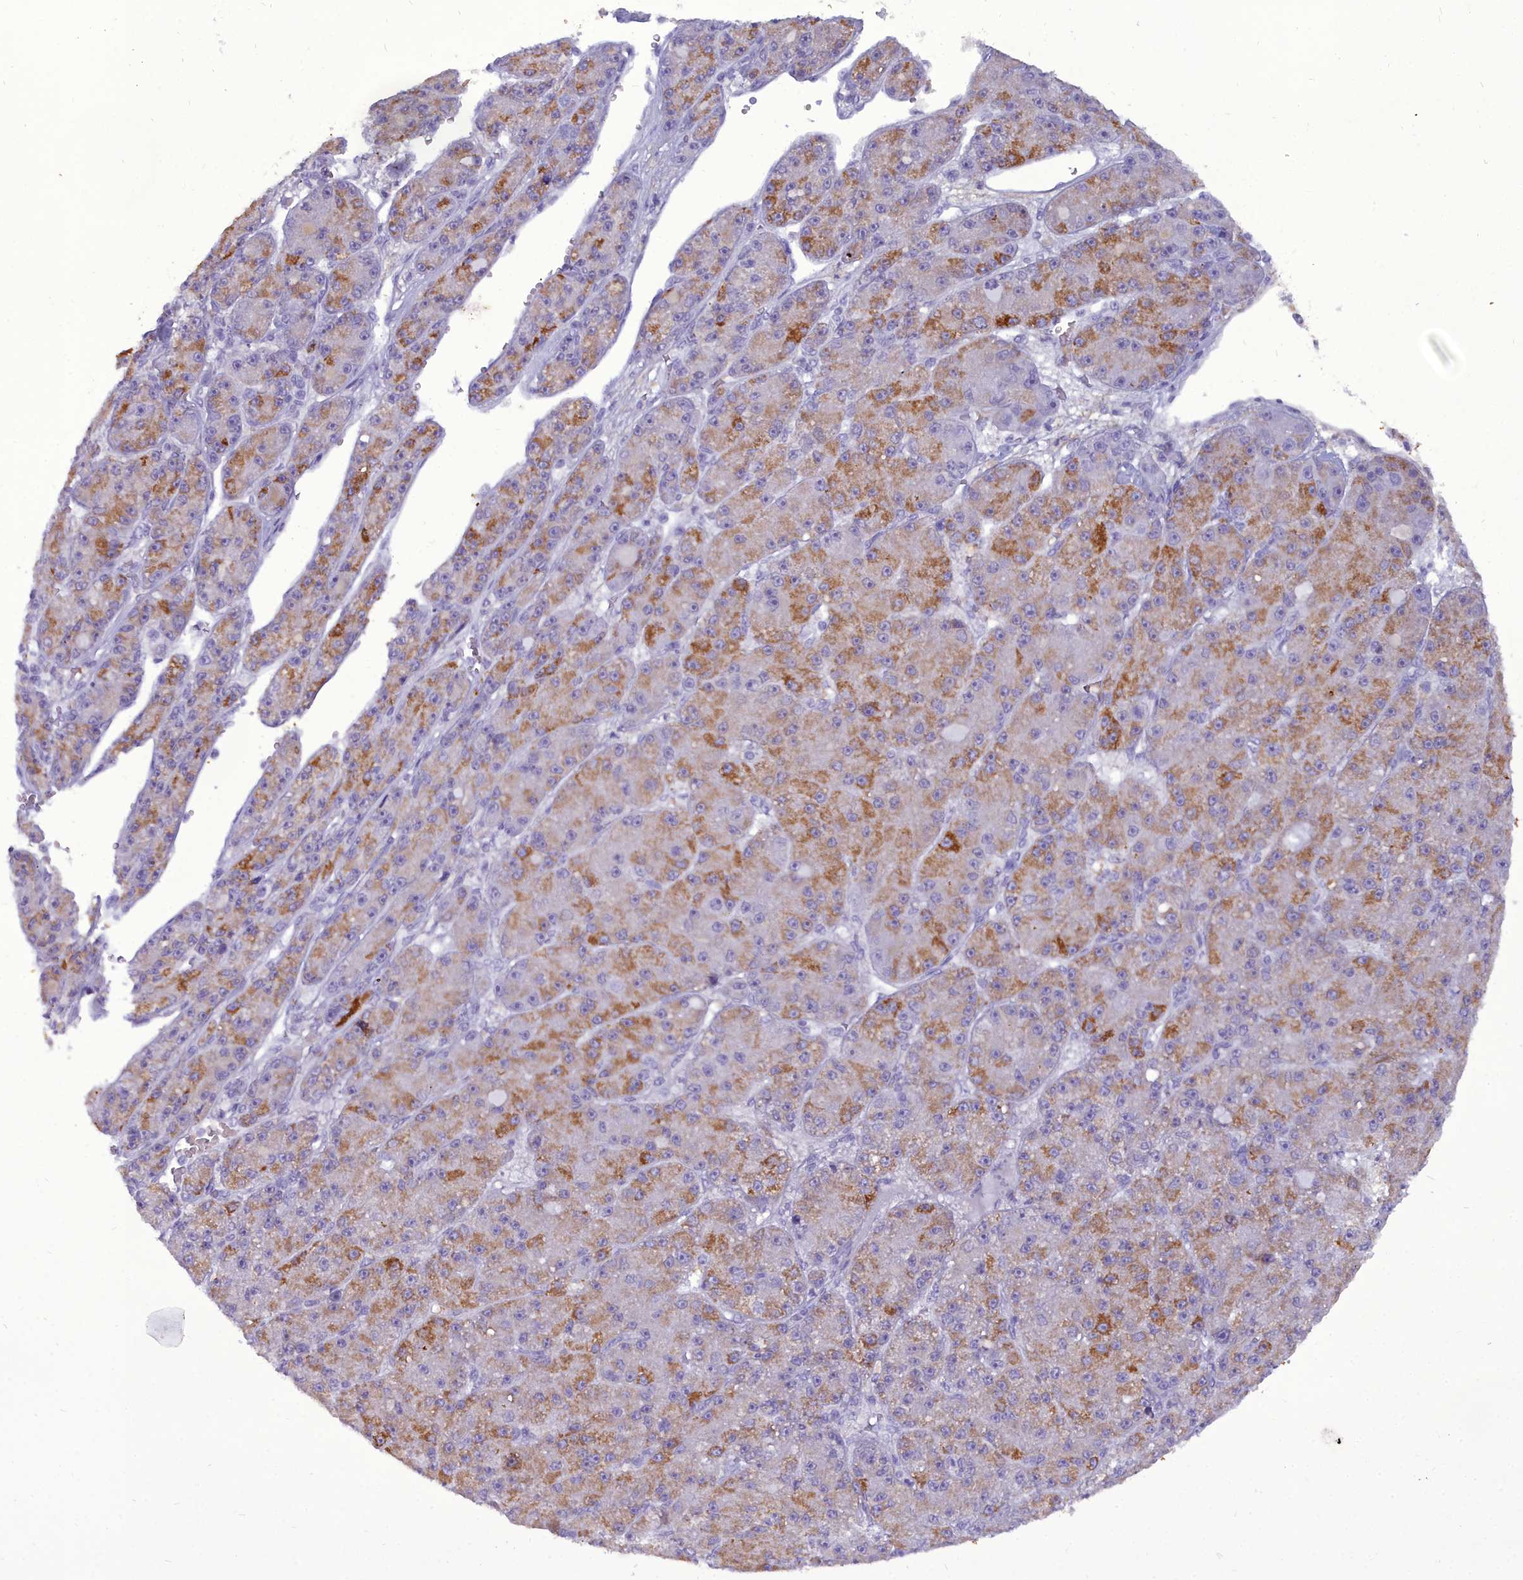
{"staining": {"intensity": "moderate", "quantity": "25%-75%", "location": "cytoplasmic/membranous"}, "tissue": "liver cancer", "cell_type": "Tumor cells", "image_type": "cancer", "snomed": [{"axis": "morphology", "description": "Carcinoma, Hepatocellular, NOS"}, {"axis": "topography", "description": "Liver"}], "caption": "Approximately 25%-75% of tumor cells in liver cancer (hepatocellular carcinoma) reveal moderate cytoplasmic/membranous protein staining as visualized by brown immunohistochemical staining.", "gene": "OSTN", "patient": {"sex": "male", "age": 67}}